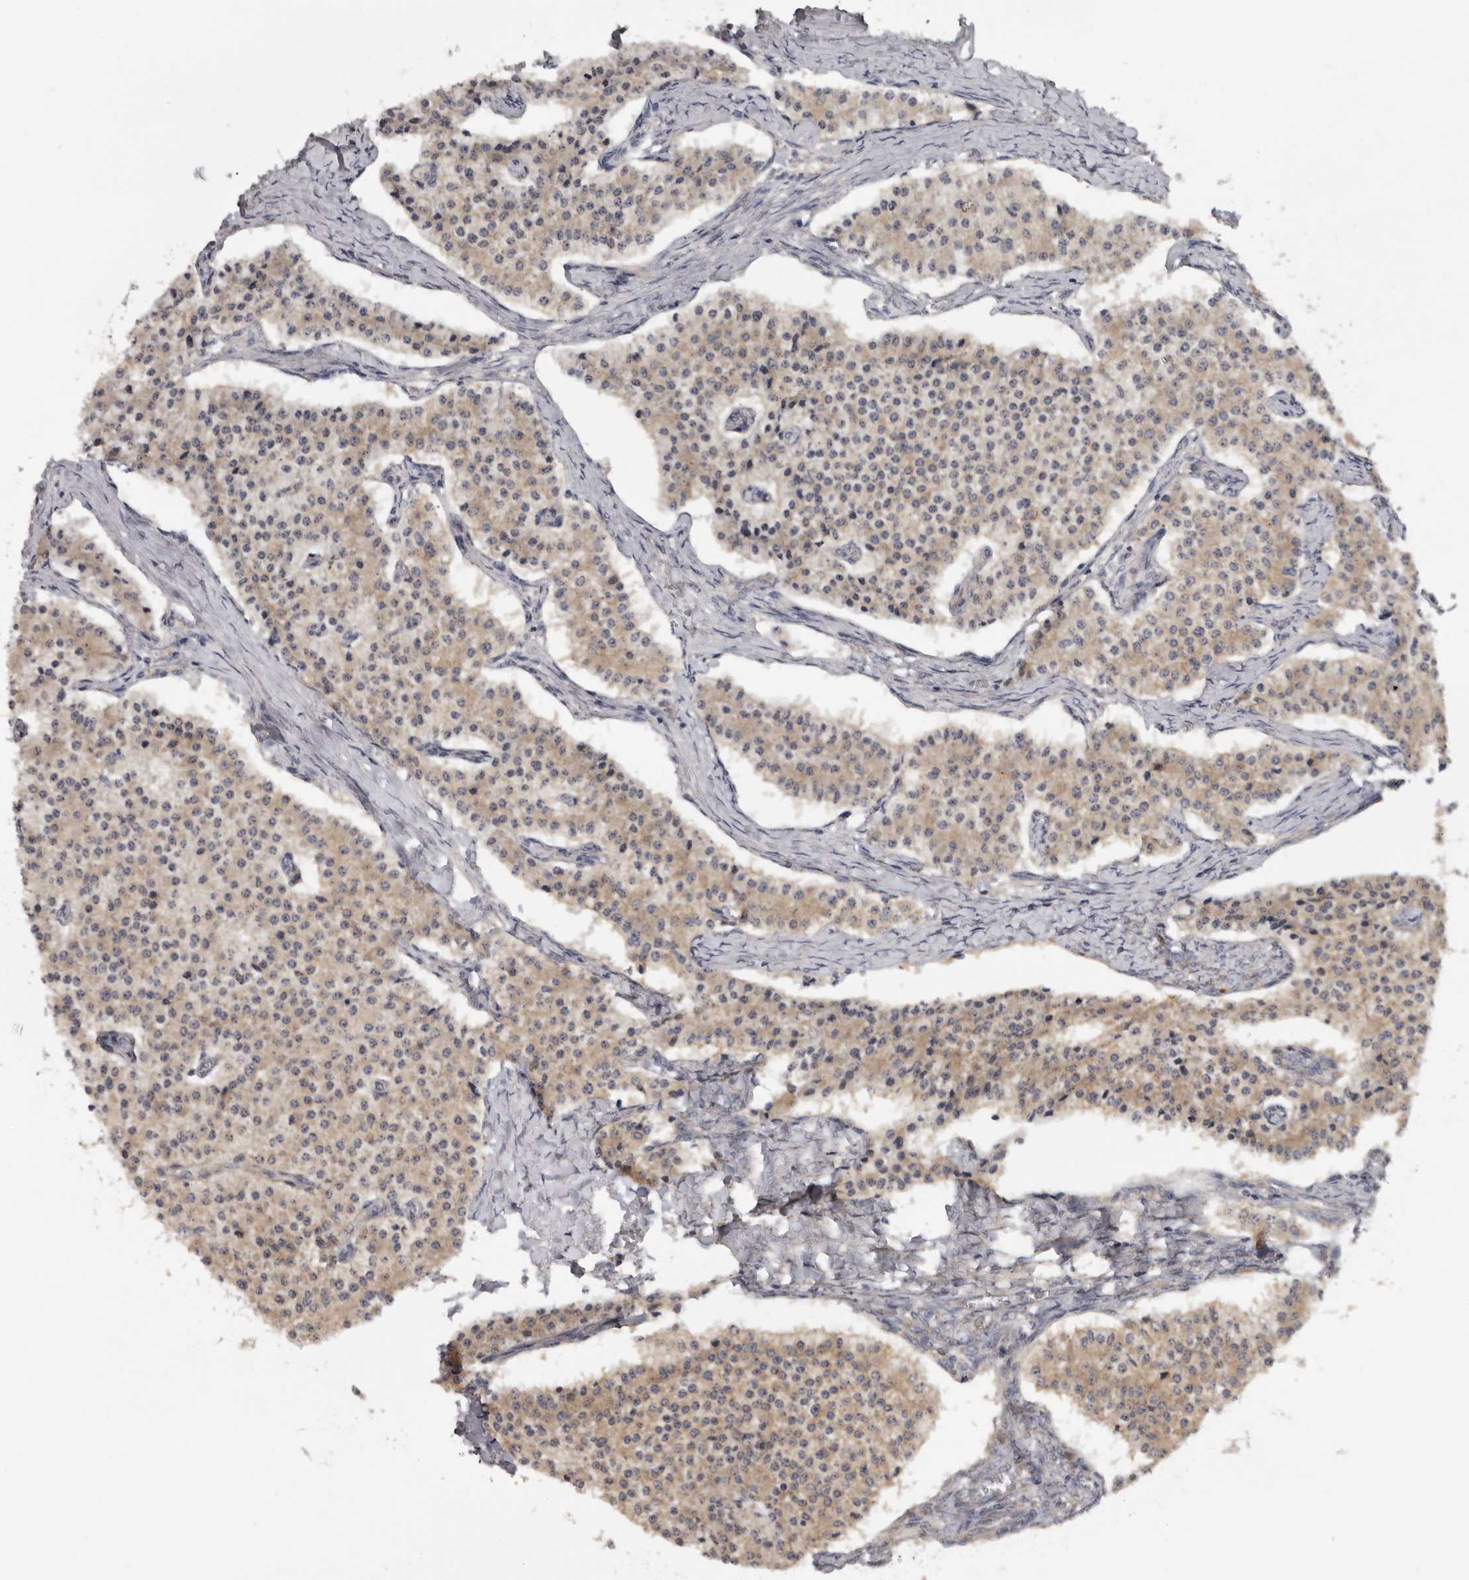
{"staining": {"intensity": "moderate", "quantity": ">75%", "location": "cytoplasmic/membranous"}, "tissue": "carcinoid", "cell_type": "Tumor cells", "image_type": "cancer", "snomed": [{"axis": "morphology", "description": "Carcinoid, malignant, NOS"}, {"axis": "topography", "description": "Colon"}], "caption": "About >75% of tumor cells in human carcinoid (malignant) reveal moderate cytoplasmic/membranous protein staining as visualized by brown immunohistochemical staining.", "gene": "HINT3", "patient": {"sex": "female", "age": 52}}